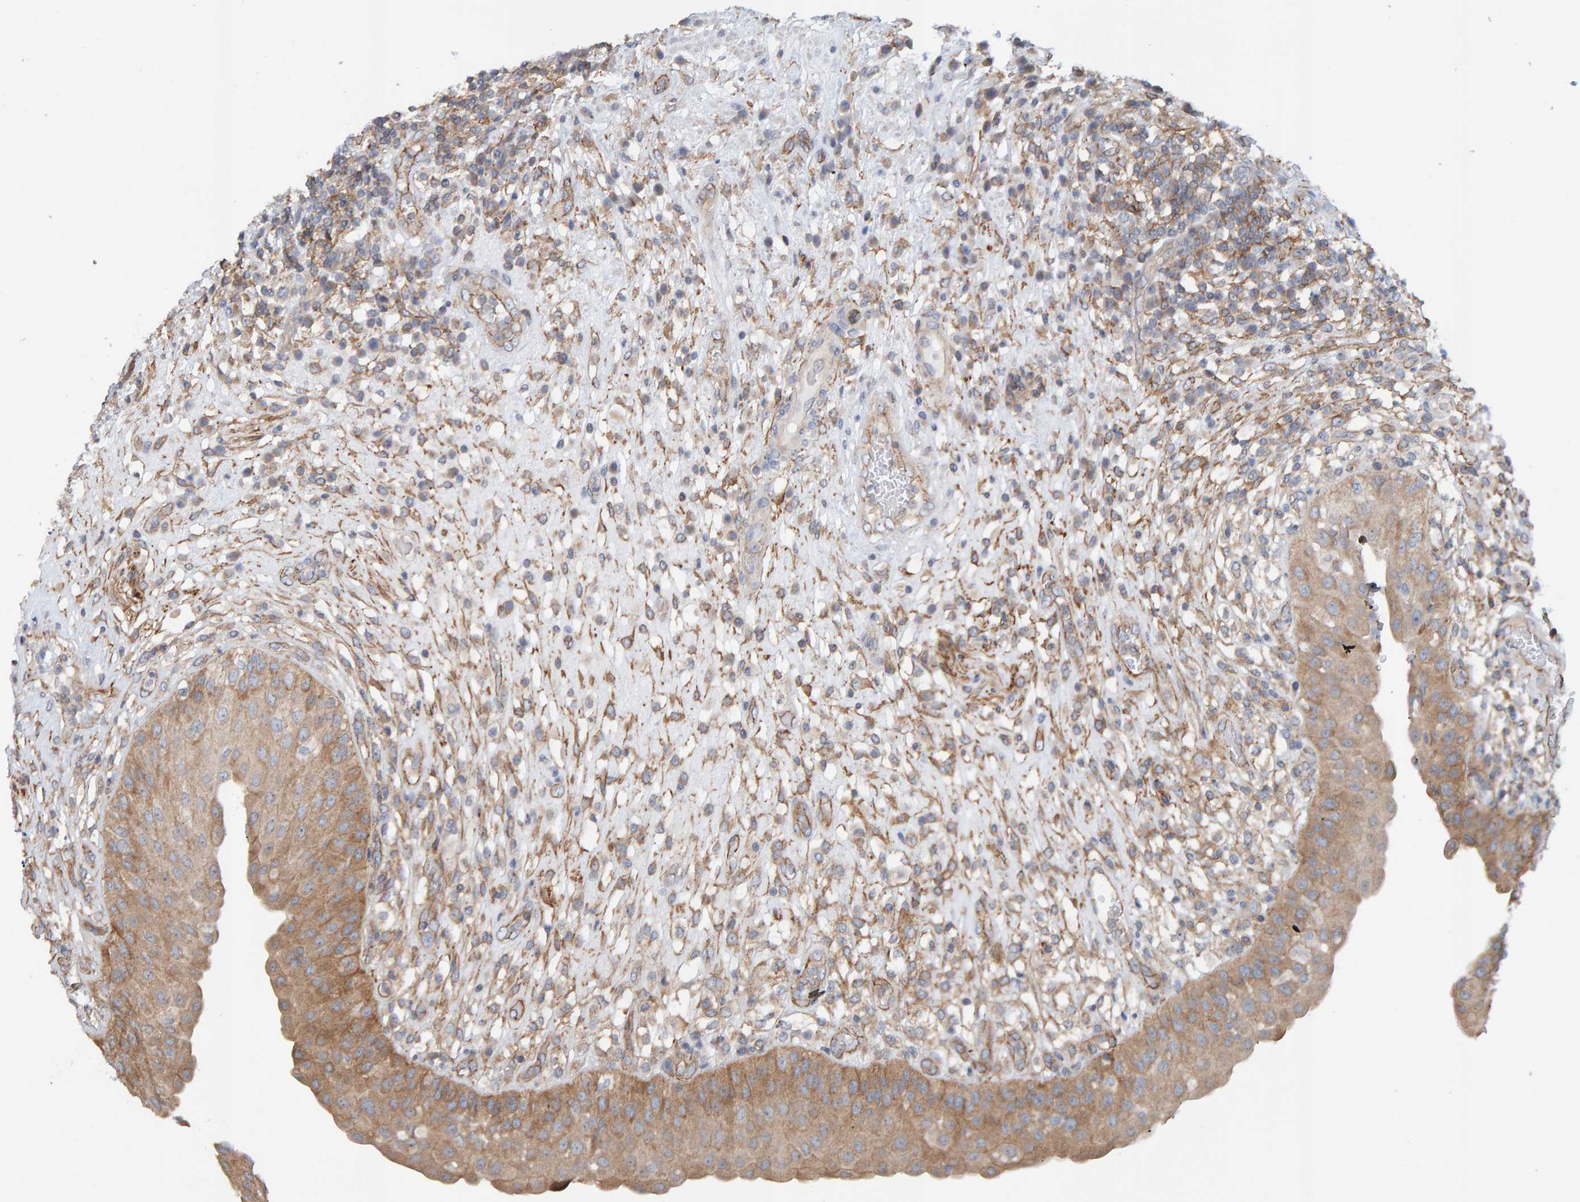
{"staining": {"intensity": "moderate", "quantity": ">75%", "location": "cytoplasmic/membranous"}, "tissue": "urinary bladder", "cell_type": "Urothelial cells", "image_type": "normal", "snomed": [{"axis": "morphology", "description": "Normal tissue, NOS"}, {"axis": "topography", "description": "Urinary bladder"}], "caption": "A high-resolution histopathology image shows immunohistochemistry staining of normal urinary bladder, which demonstrates moderate cytoplasmic/membranous expression in approximately >75% of urothelial cells. Using DAB (3,3'-diaminobenzidine) (brown) and hematoxylin (blue) stains, captured at high magnification using brightfield microscopy.", "gene": "RGP1", "patient": {"sex": "female", "age": 62}}